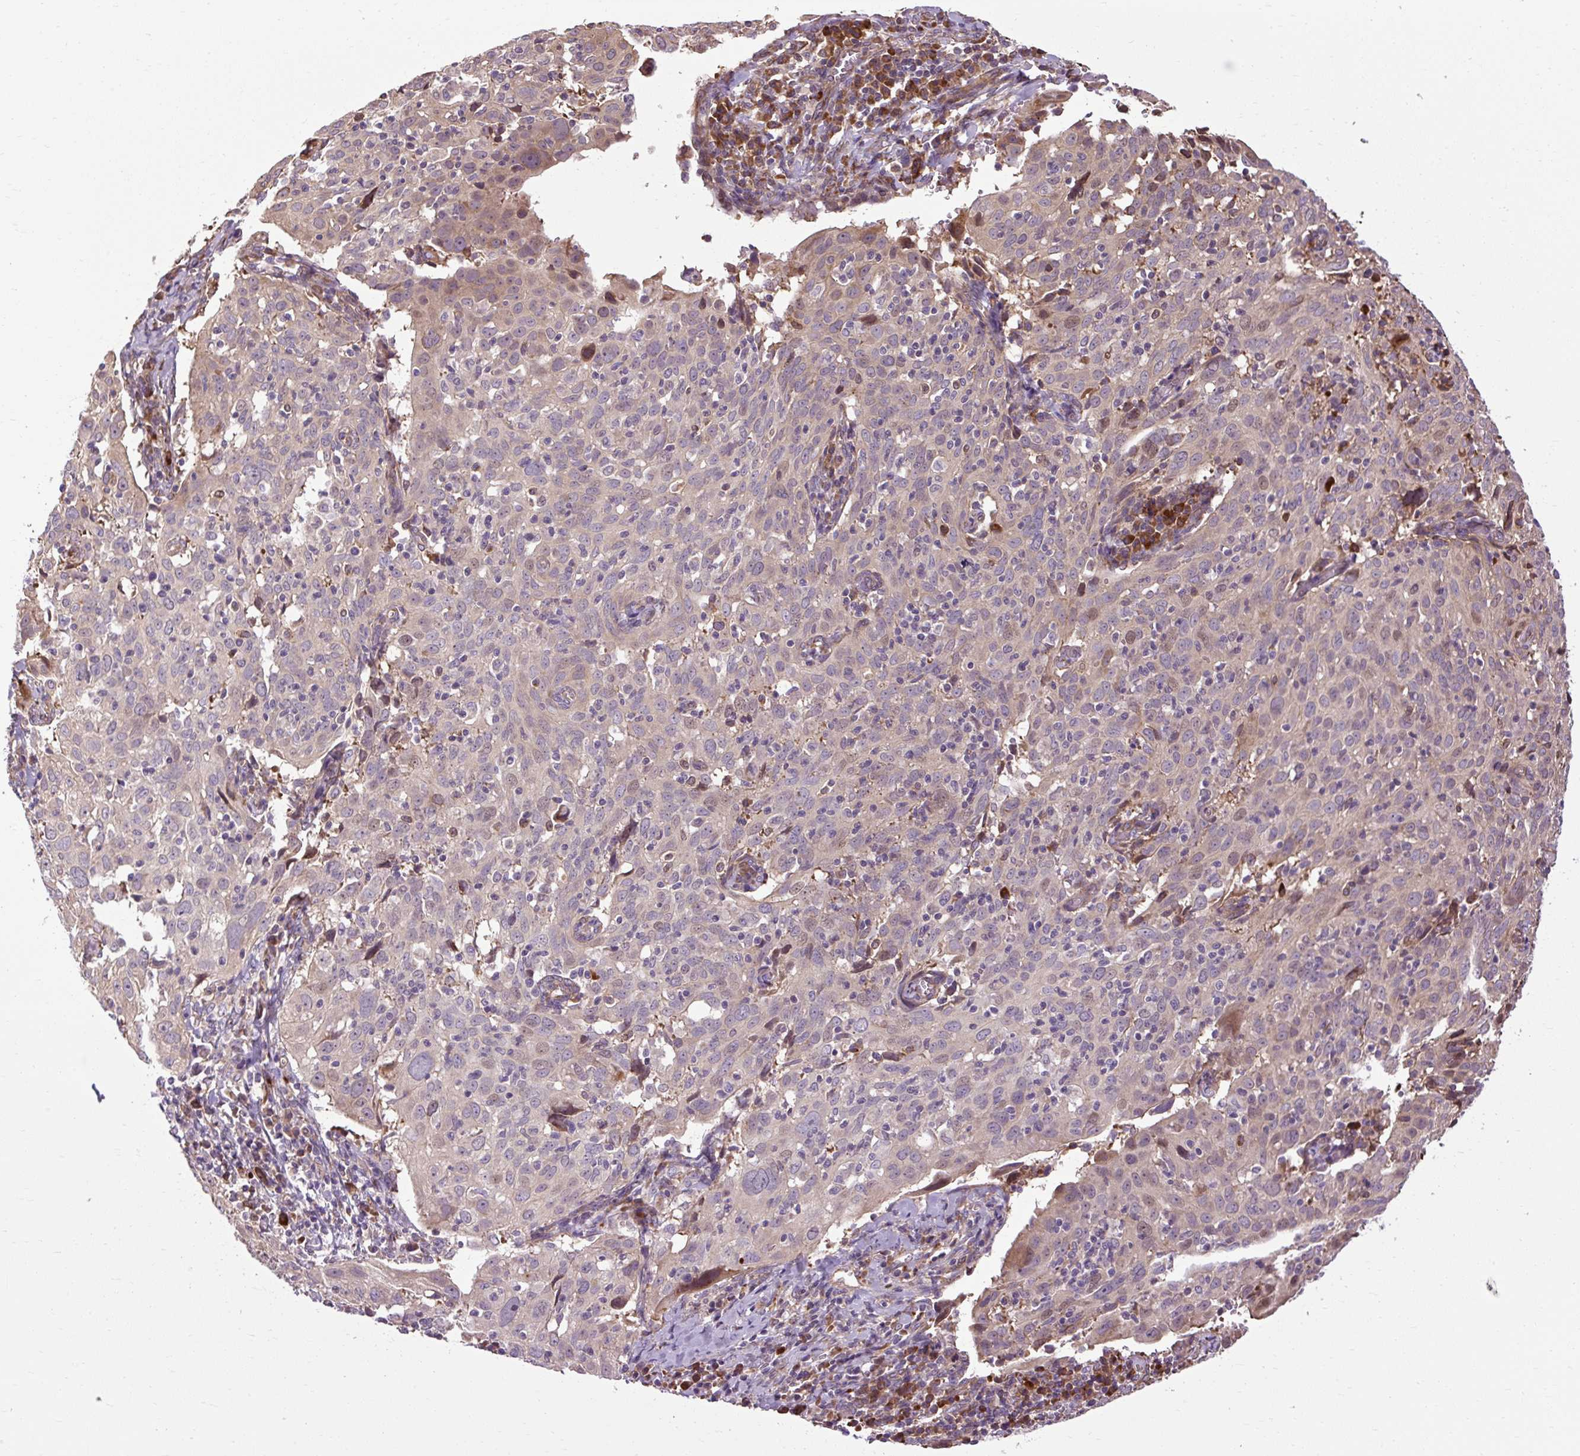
{"staining": {"intensity": "moderate", "quantity": "<25%", "location": "cytoplasmic/membranous"}, "tissue": "cervical cancer", "cell_type": "Tumor cells", "image_type": "cancer", "snomed": [{"axis": "morphology", "description": "Squamous cell carcinoma, NOS"}, {"axis": "topography", "description": "Cervix"}], "caption": "The immunohistochemical stain shows moderate cytoplasmic/membranous expression in tumor cells of squamous cell carcinoma (cervical) tissue. (brown staining indicates protein expression, while blue staining denotes nuclei).", "gene": "FLRT1", "patient": {"sex": "female", "age": 31}}